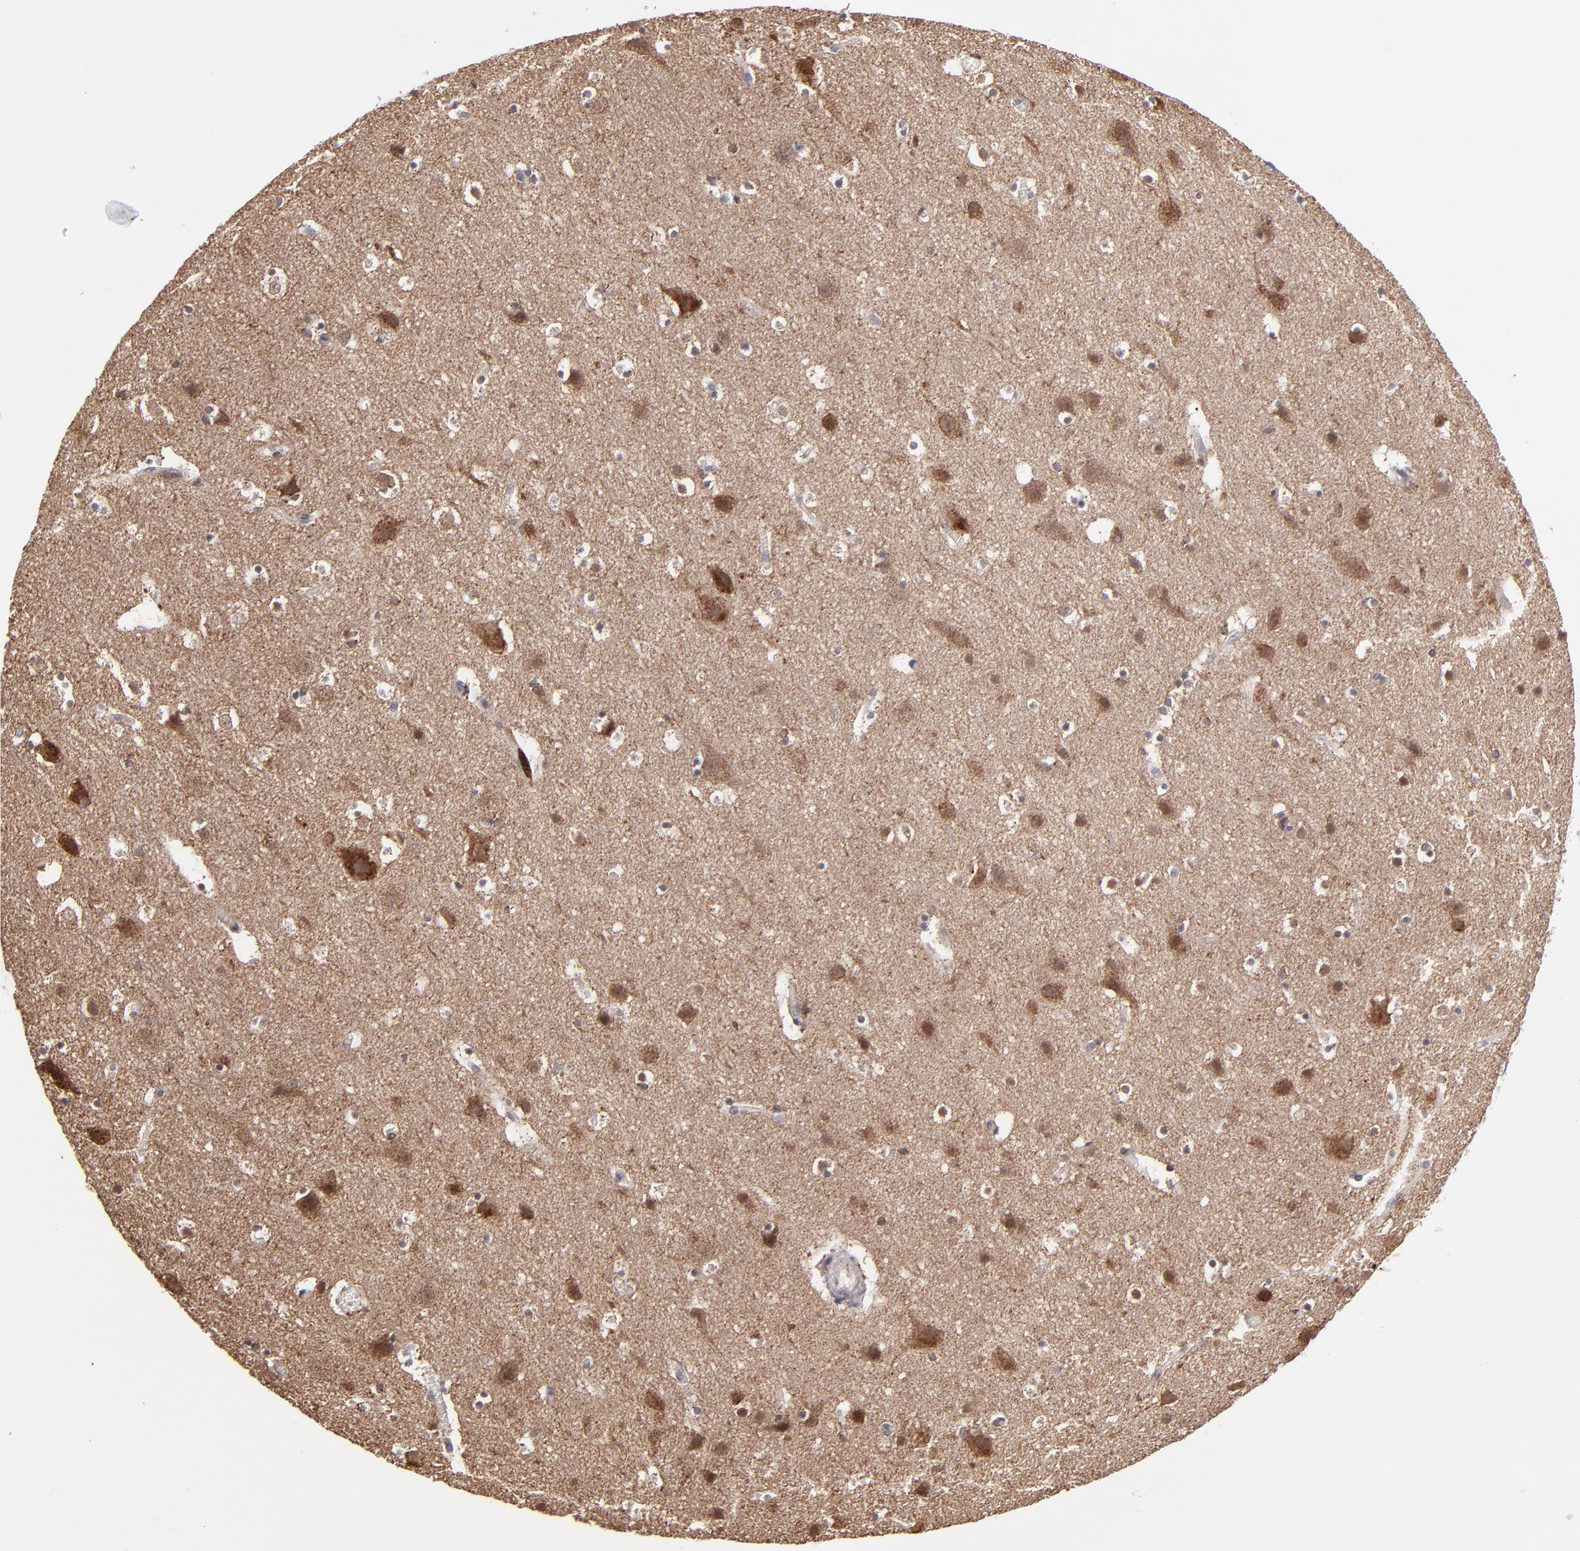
{"staining": {"intensity": "weak", "quantity": "<25%", "location": "cytoplasmic/membranous,nuclear"}, "tissue": "cerebral cortex", "cell_type": "Endothelial cells", "image_type": "normal", "snomed": [{"axis": "morphology", "description": "Normal tissue, NOS"}, {"axis": "topography", "description": "Cerebral cortex"}], "caption": "A histopathology image of cerebral cortex stained for a protein shows no brown staining in endothelial cells. The staining is performed using DAB brown chromogen with nuclei counter-stained in using hematoxylin.", "gene": "SLC15A1", "patient": {"sex": "male", "age": 45}}